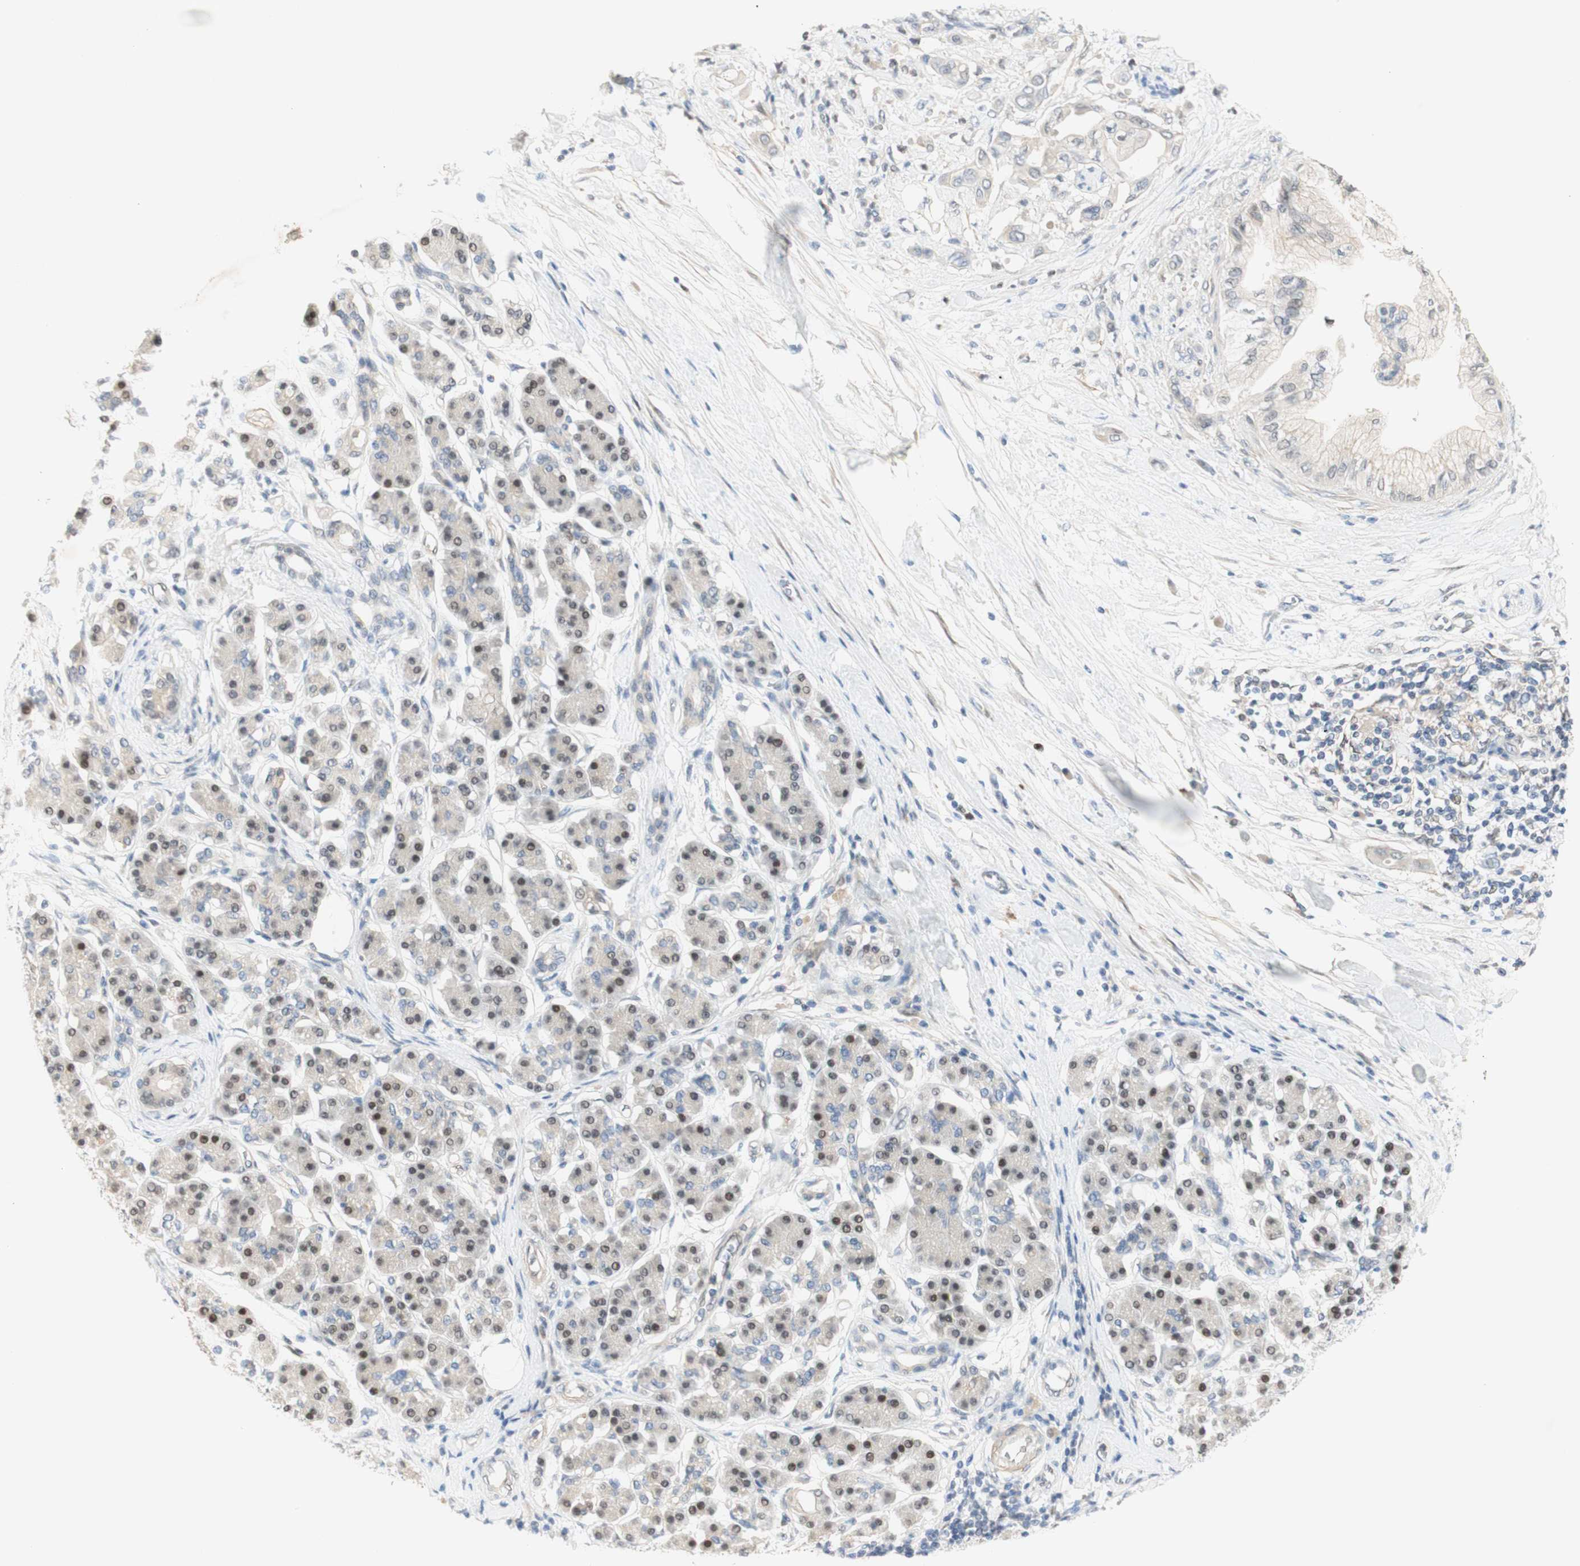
{"staining": {"intensity": "negative", "quantity": "none", "location": "none"}, "tissue": "pancreatic cancer", "cell_type": "Tumor cells", "image_type": "cancer", "snomed": [{"axis": "morphology", "description": "Adenocarcinoma, NOS"}, {"axis": "morphology", "description": "Adenocarcinoma, metastatic, NOS"}, {"axis": "topography", "description": "Lymph node"}, {"axis": "topography", "description": "Pancreas"}, {"axis": "topography", "description": "Duodenum"}], "caption": "A high-resolution image shows IHC staining of pancreatic metastatic adenocarcinoma, which demonstrates no significant staining in tumor cells. (DAB (3,3'-diaminobenzidine) immunohistochemistry (IHC) visualized using brightfield microscopy, high magnification).", "gene": "RFNG", "patient": {"sex": "female", "age": 64}}